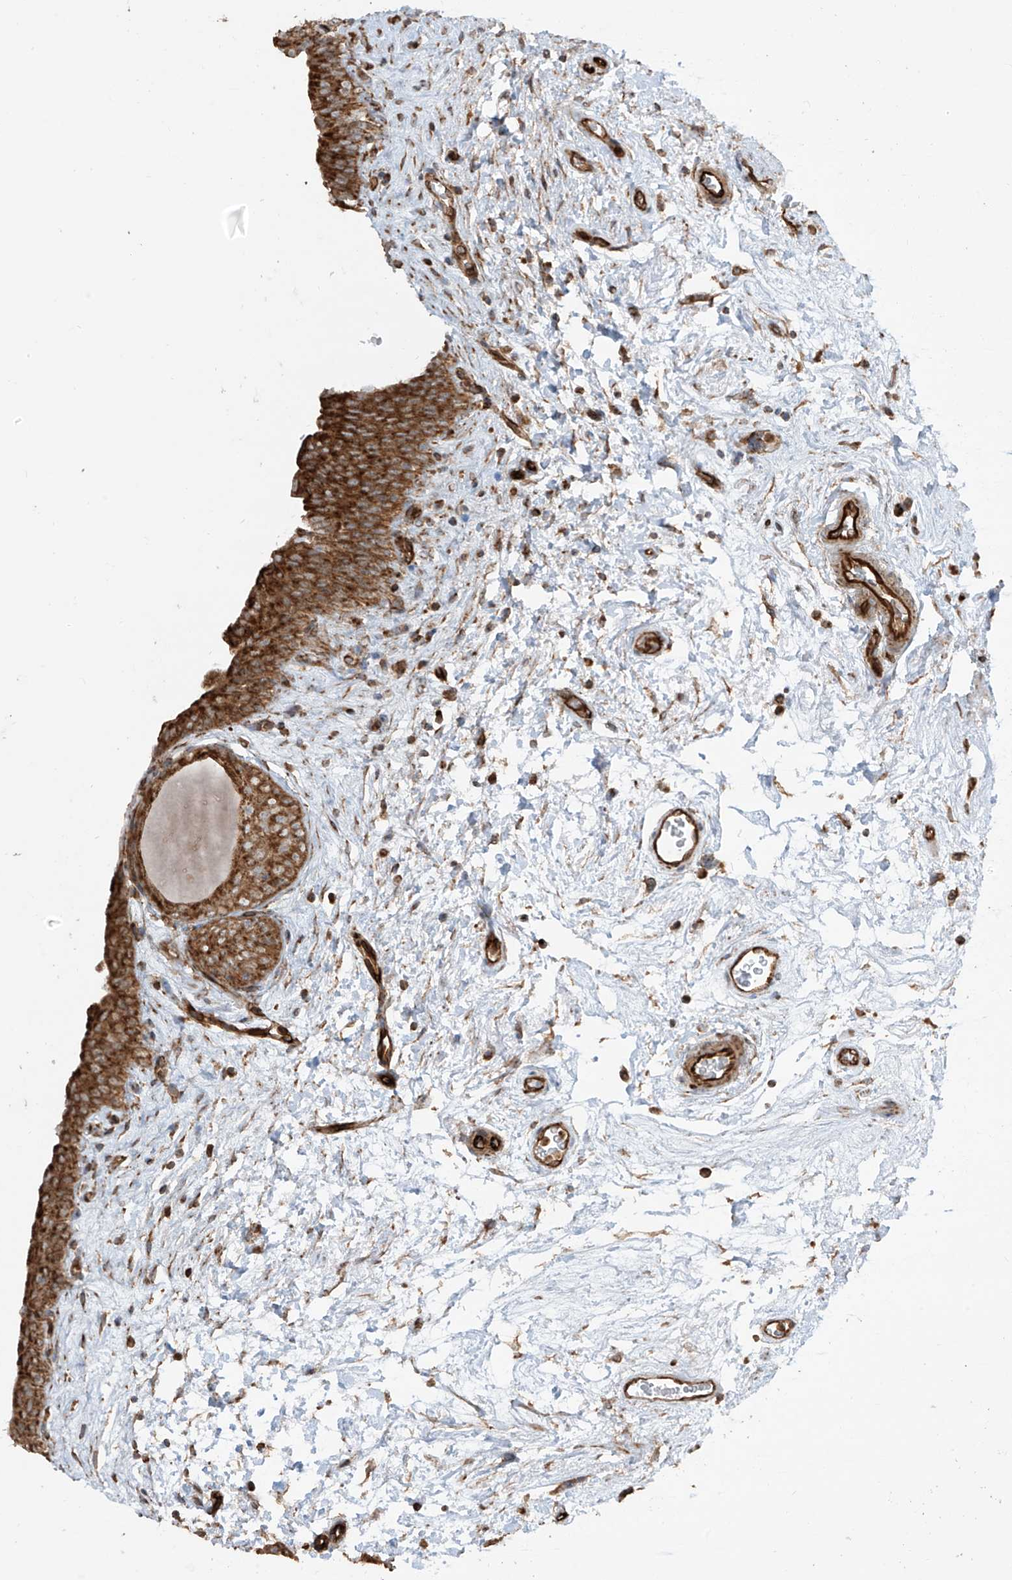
{"staining": {"intensity": "strong", "quantity": ">75%", "location": "cytoplasmic/membranous"}, "tissue": "urinary bladder", "cell_type": "Urothelial cells", "image_type": "normal", "snomed": [{"axis": "morphology", "description": "Normal tissue, NOS"}, {"axis": "topography", "description": "Urinary bladder"}], "caption": "Protein staining of normal urinary bladder exhibits strong cytoplasmic/membranous staining in approximately >75% of urothelial cells.", "gene": "EIF5B", "patient": {"sex": "male", "age": 83}}